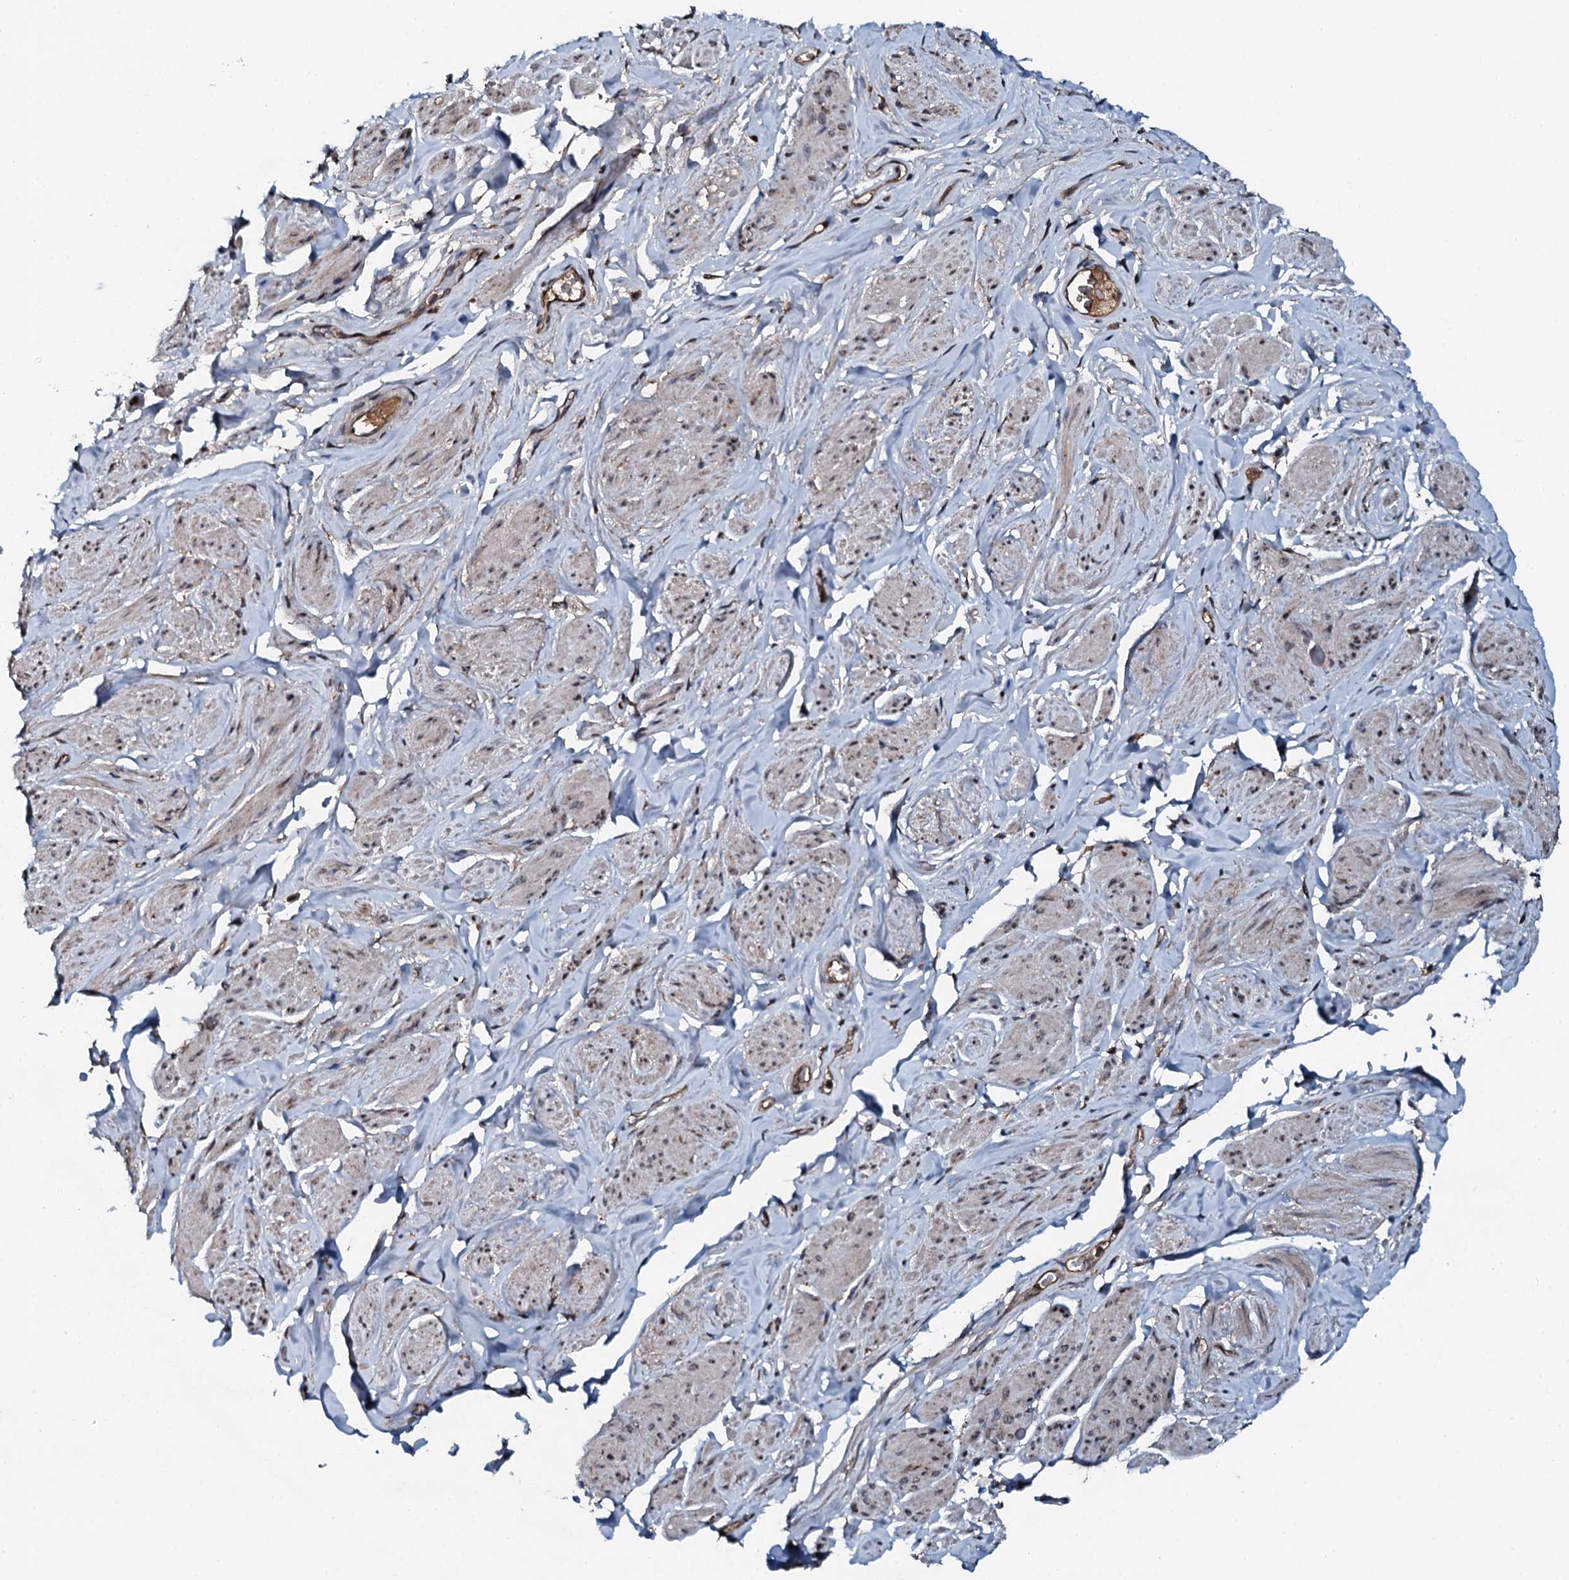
{"staining": {"intensity": "weak", "quantity": "<25%", "location": "cytoplasmic/membranous"}, "tissue": "smooth muscle", "cell_type": "Smooth muscle cells", "image_type": "normal", "snomed": [{"axis": "morphology", "description": "Normal tissue, NOS"}, {"axis": "topography", "description": "Smooth muscle"}, {"axis": "topography", "description": "Peripheral nerve tissue"}], "caption": "IHC photomicrograph of benign human smooth muscle stained for a protein (brown), which demonstrates no staining in smooth muscle cells. The staining is performed using DAB (3,3'-diaminobenzidine) brown chromogen with nuclei counter-stained in using hematoxylin.", "gene": "FLYWCH1", "patient": {"sex": "male", "age": 69}}